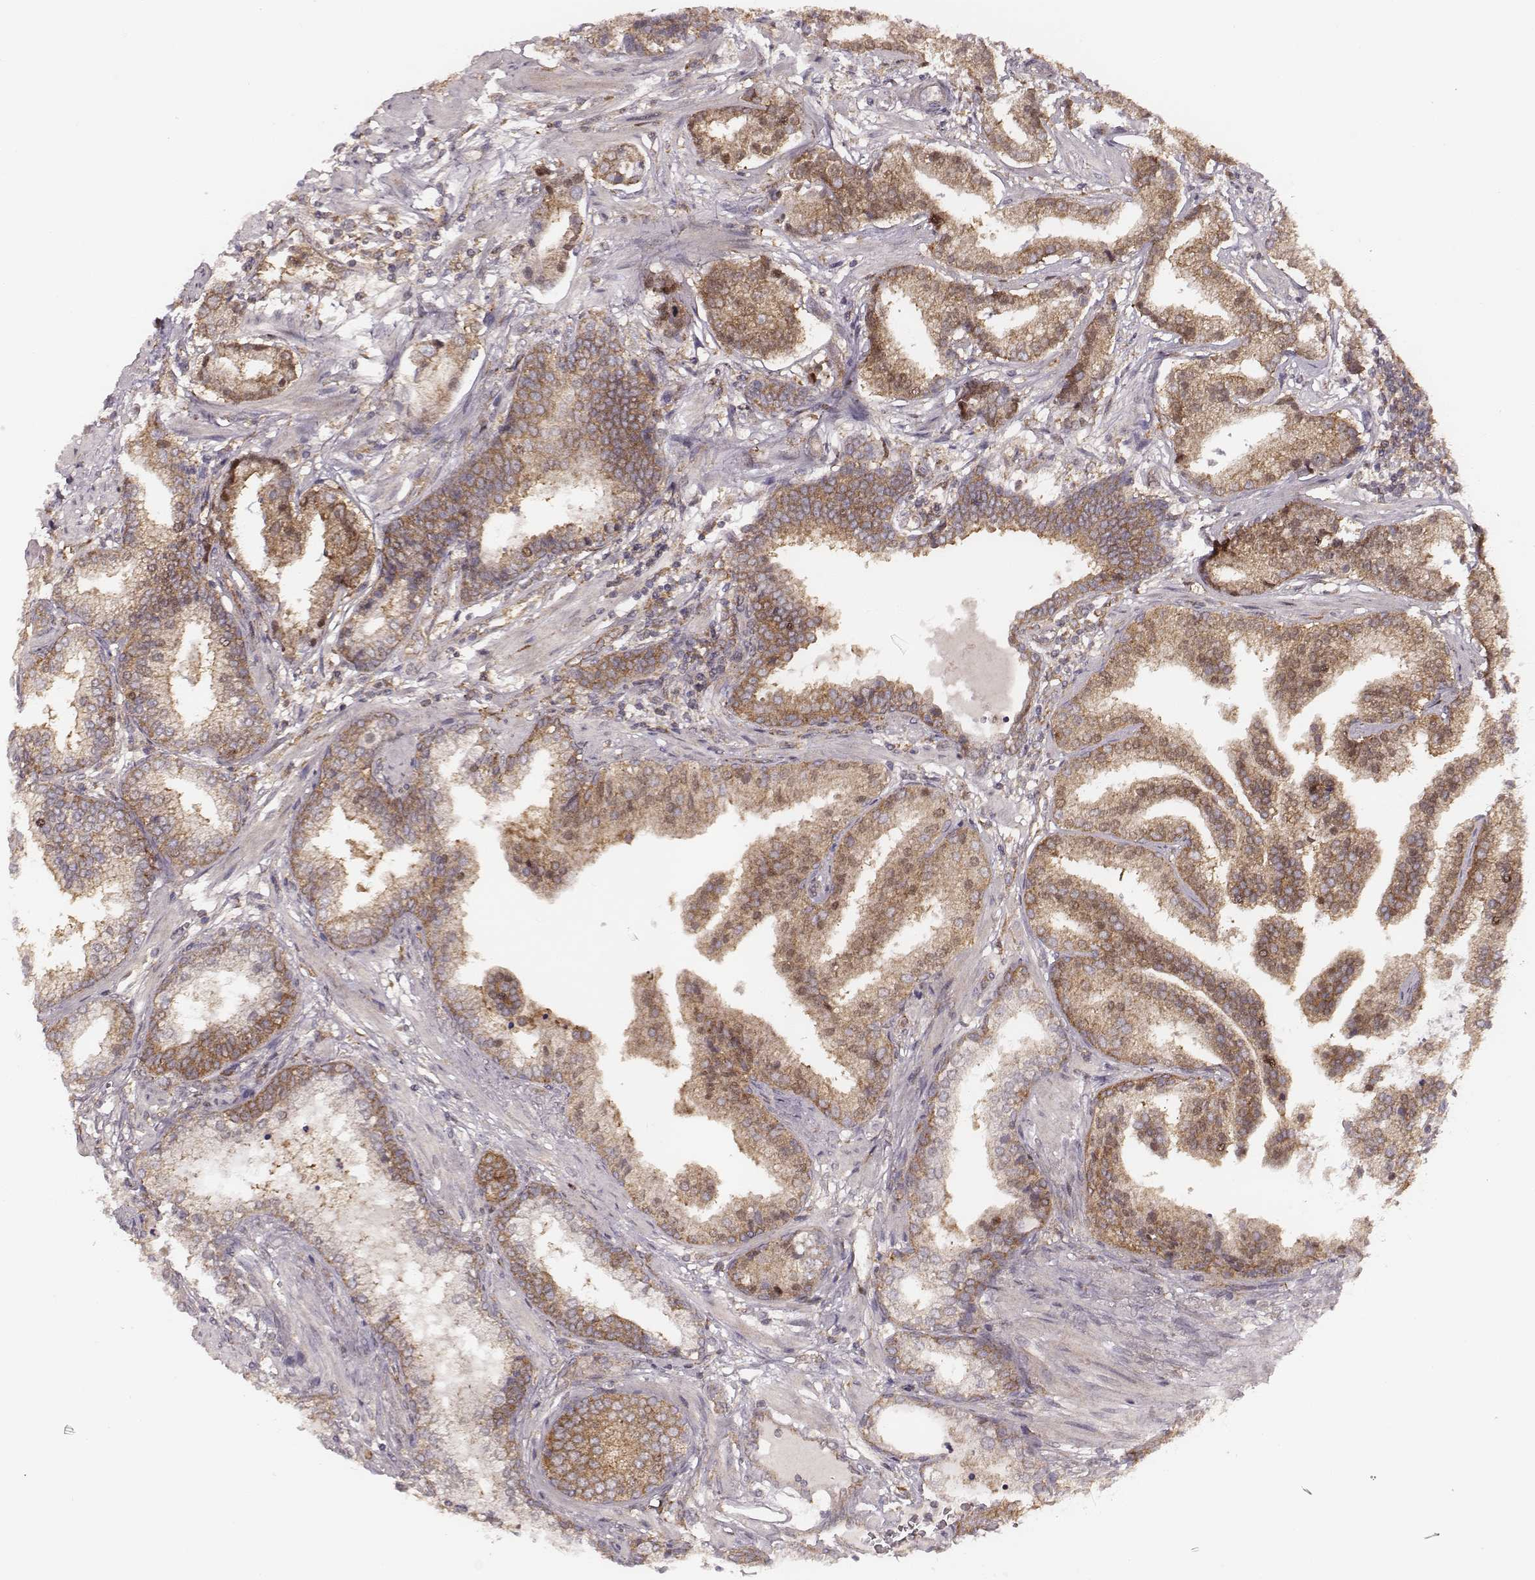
{"staining": {"intensity": "moderate", "quantity": ">75%", "location": "cytoplasmic/membranous"}, "tissue": "prostate cancer", "cell_type": "Tumor cells", "image_type": "cancer", "snomed": [{"axis": "morphology", "description": "Adenocarcinoma, NOS"}, {"axis": "topography", "description": "Prostate"}], "caption": "Prostate adenocarcinoma stained with a brown dye demonstrates moderate cytoplasmic/membranous positive positivity in approximately >75% of tumor cells.", "gene": "VPS26A", "patient": {"sex": "male", "age": 64}}